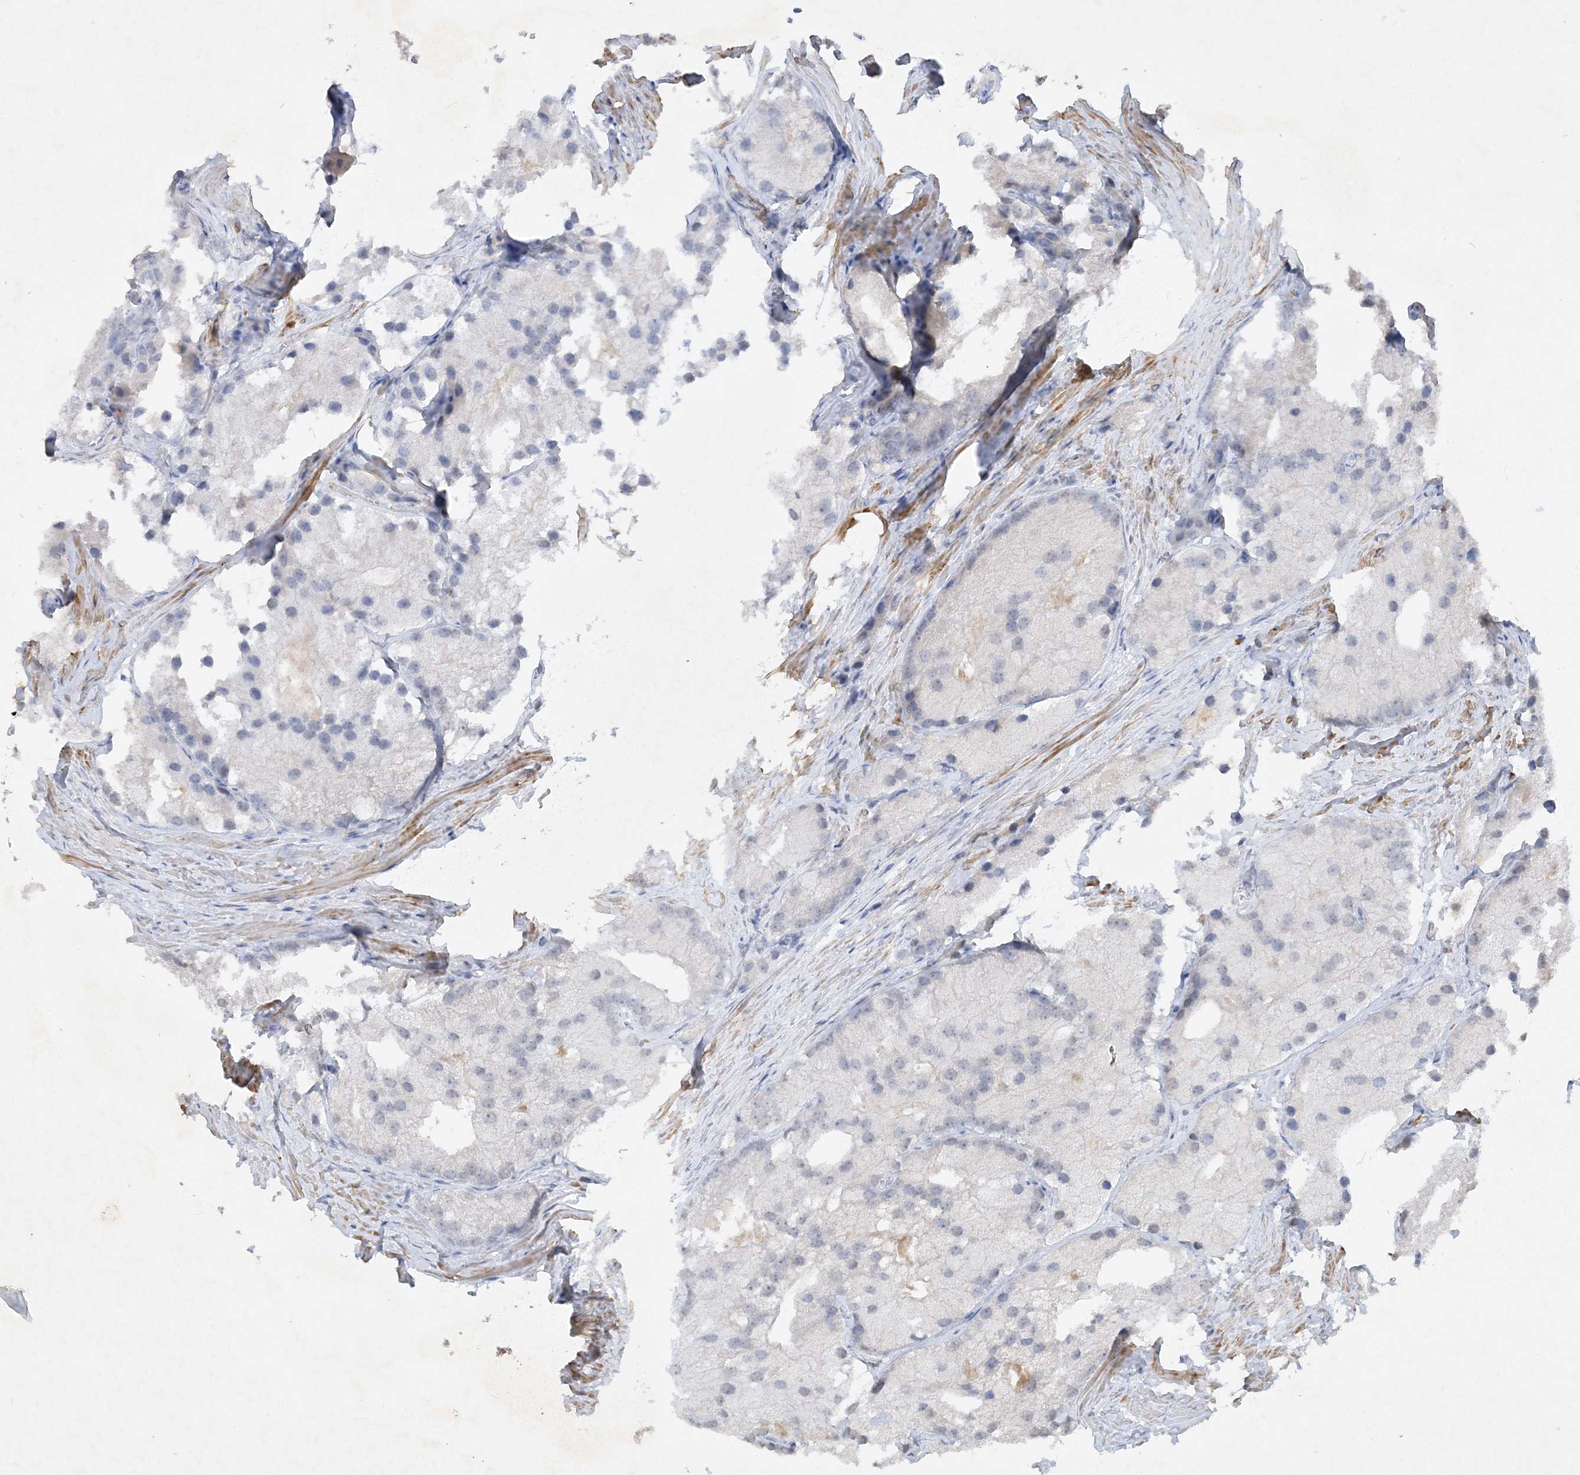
{"staining": {"intensity": "negative", "quantity": "none", "location": "none"}, "tissue": "prostate cancer", "cell_type": "Tumor cells", "image_type": "cancer", "snomed": [{"axis": "morphology", "description": "Adenocarcinoma, Low grade"}, {"axis": "topography", "description": "Prostate"}], "caption": "Tumor cells show no significant expression in prostate cancer.", "gene": "C11orf58", "patient": {"sex": "male", "age": 69}}